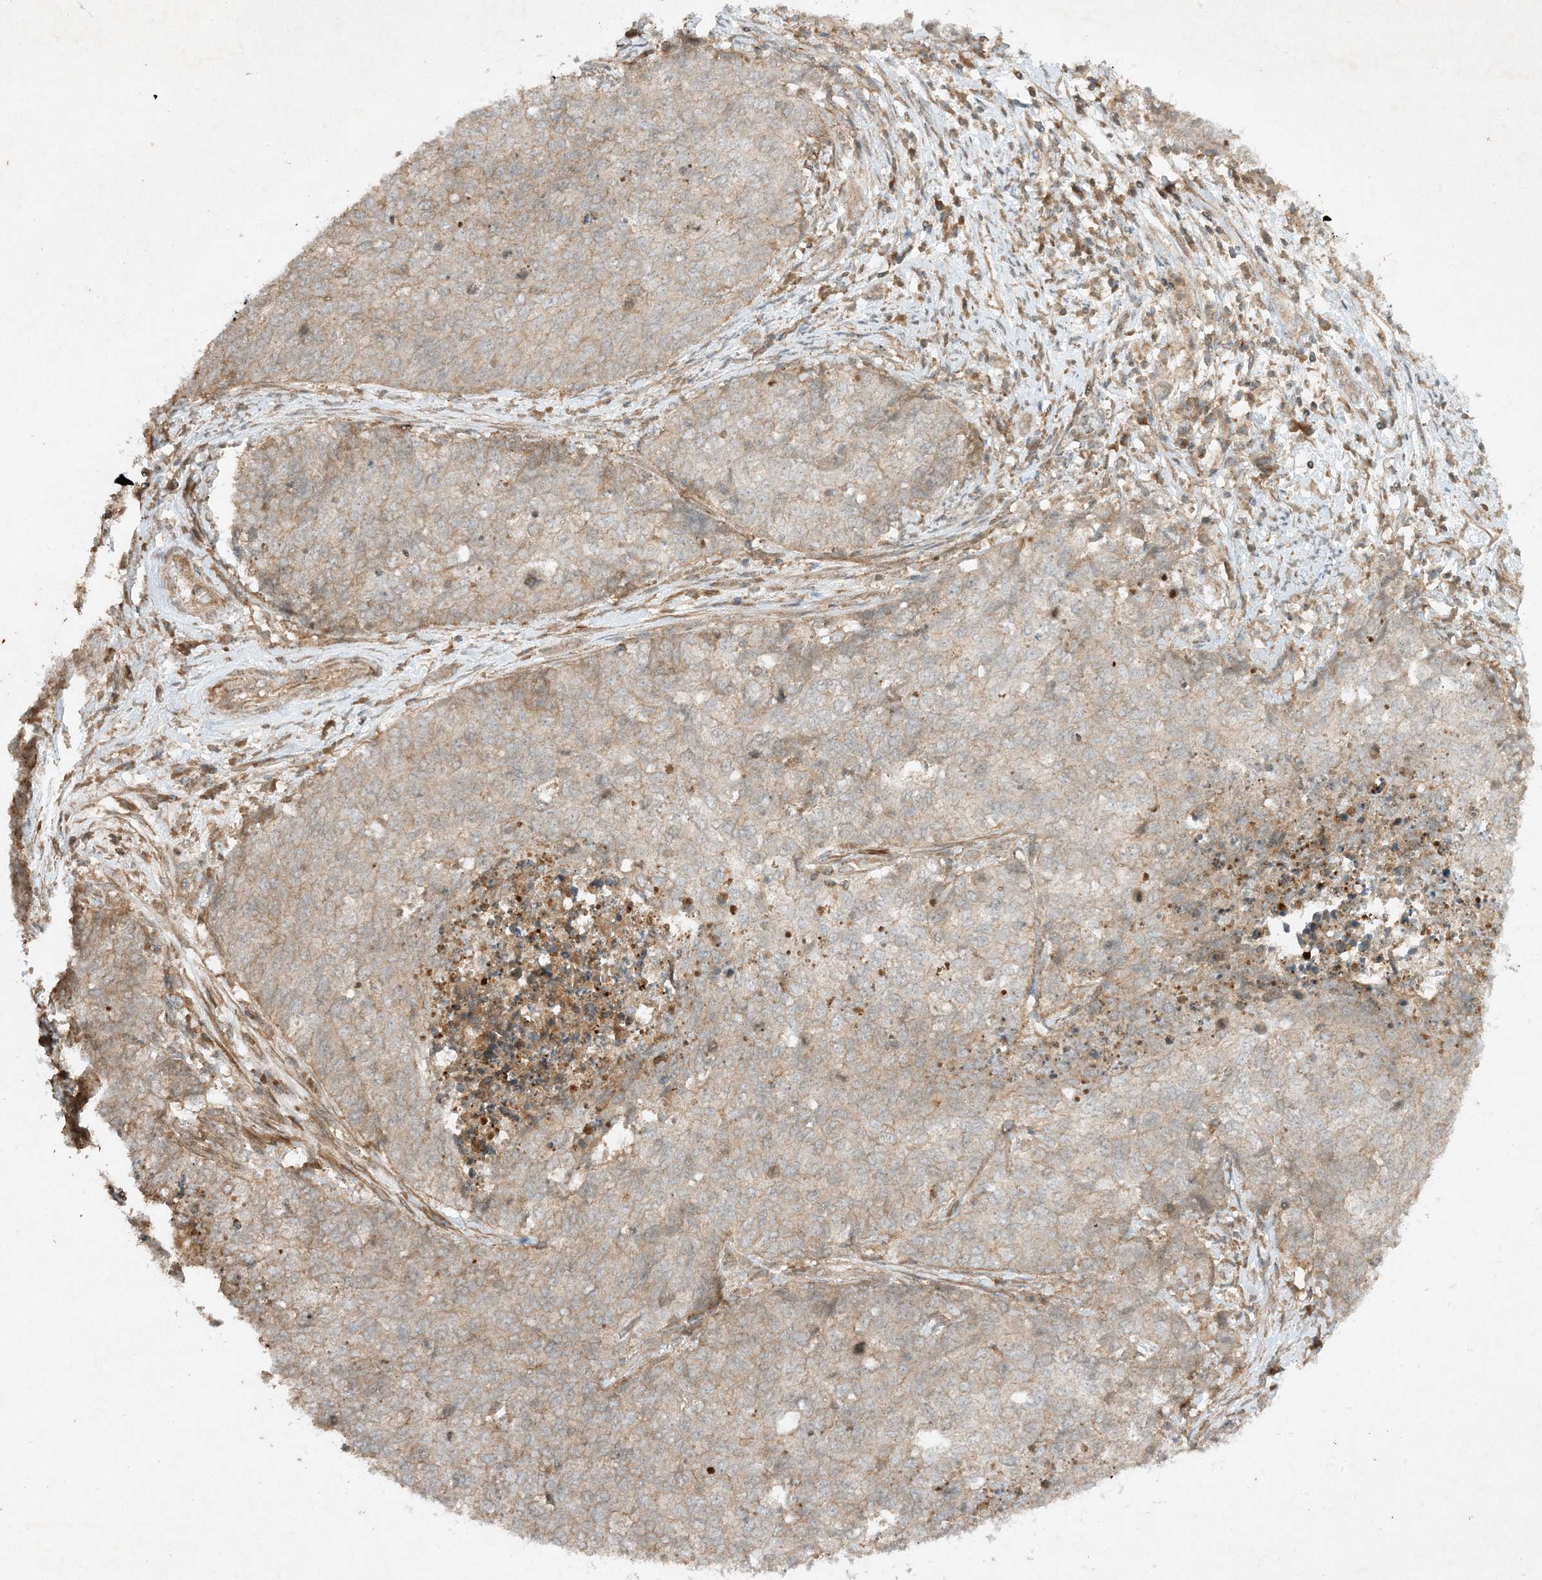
{"staining": {"intensity": "weak", "quantity": "25%-75%", "location": "cytoplasmic/membranous"}, "tissue": "cervical cancer", "cell_type": "Tumor cells", "image_type": "cancer", "snomed": [{"axis": "morphology", "description": "Squamous cell carcinoma, NOS"}, {"axis": "topography", "description": "Cervix"}], "caption": "Immunohistochemistry image of human cervical cancer (squamous cell carcinoma) stained for a protein (brown), which reveals low levels of weak cytoplasmic/membranous expression in approximately 25%-75% of tumor cells.", "gene": "XRN1", "patient": {"sex": "female", "age": 63}}